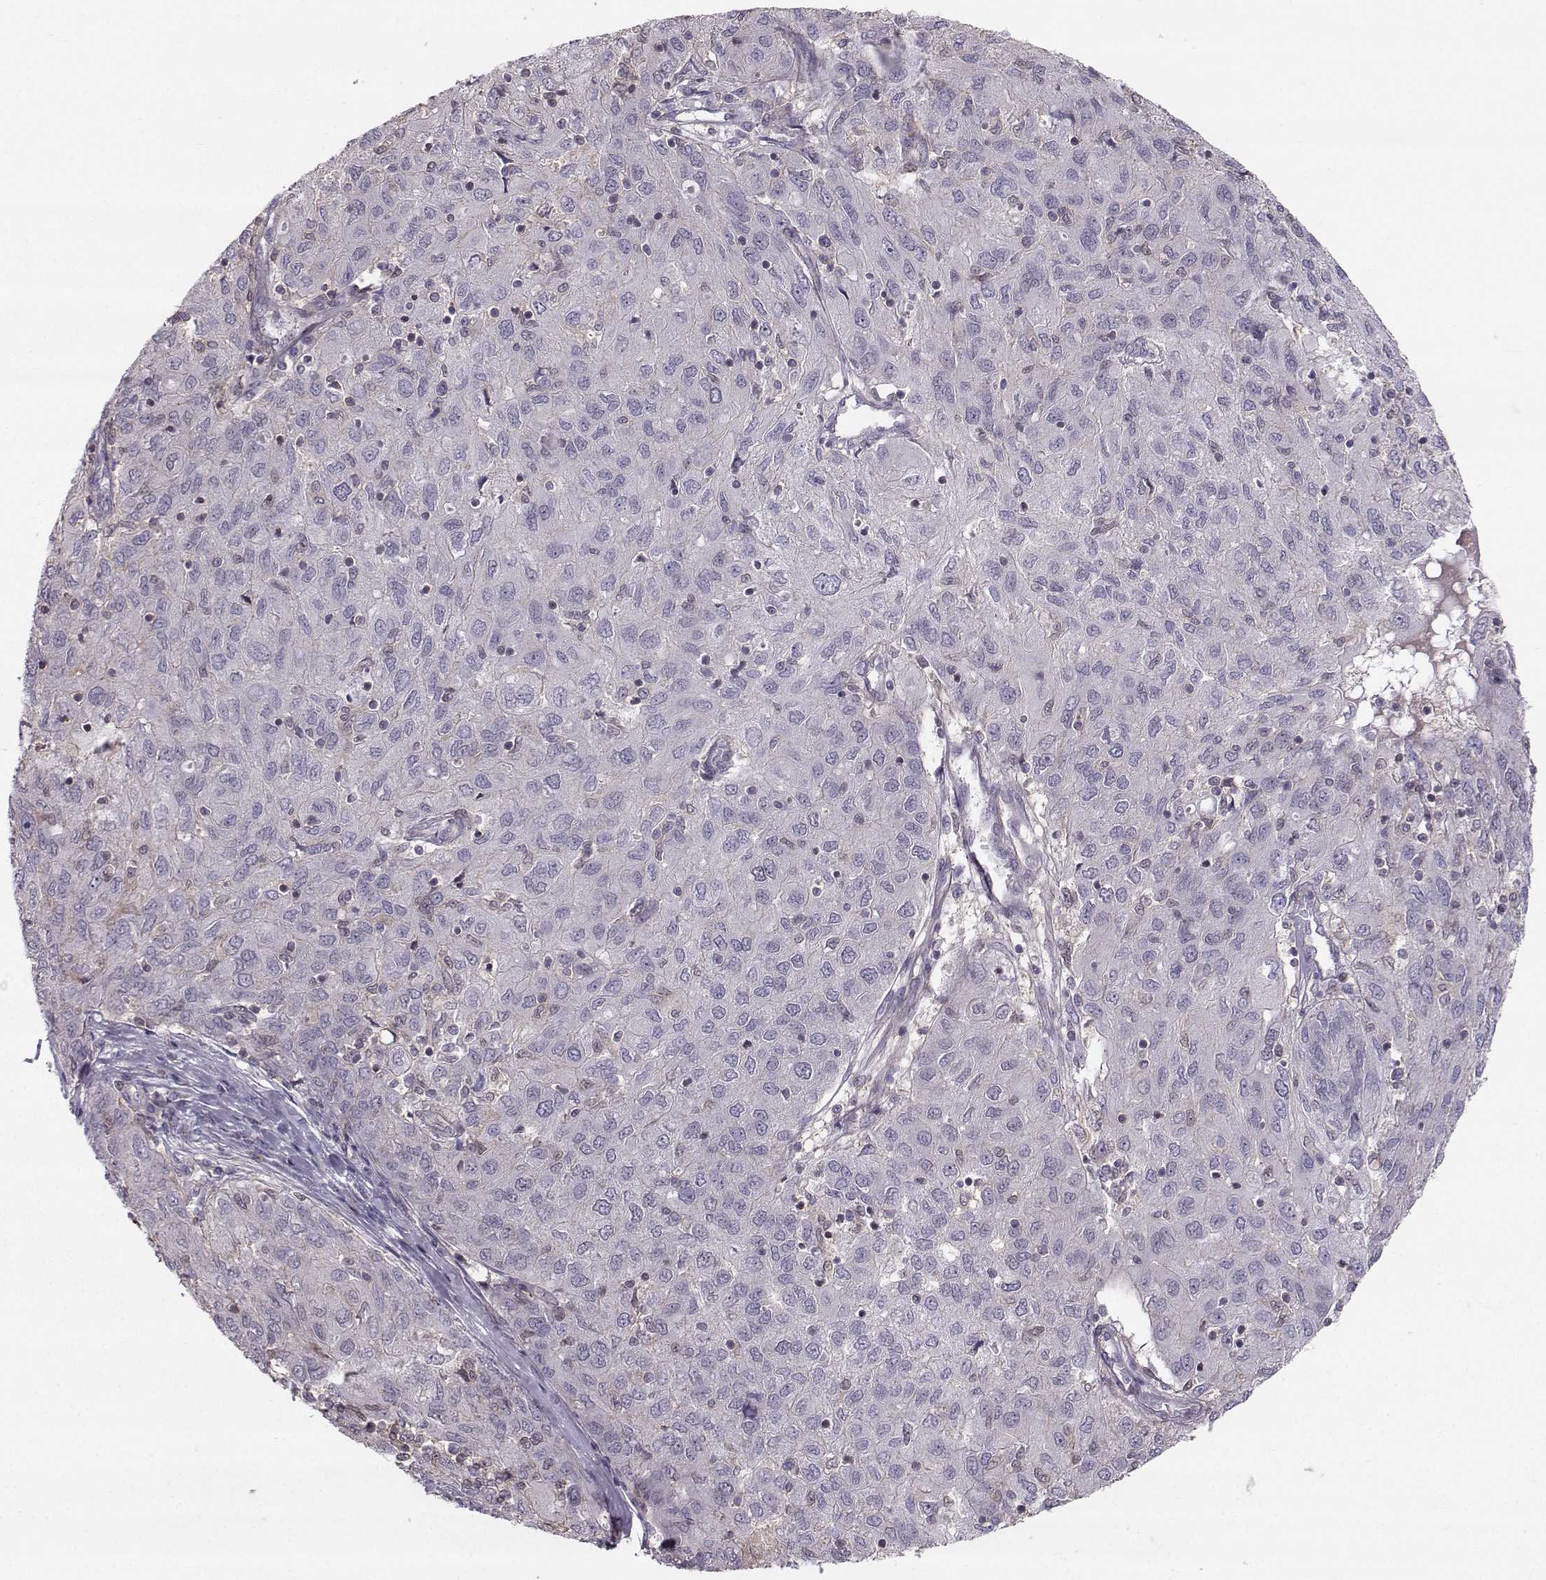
{"staining": {"intensity": "negative", "quantity": "none", "location": "none"}, "tissue": "ovarian cancer", "cell_type": "Tumor cells", "image_type": "cancer", "snomed": [{"axis": "morphology", "description": "Carcinoma, endometroid"}, {"axis": "topography", "description": "Ovary"}], "caption": "Immunohistochemistry photomicrograph of human ovarian endometroid carcinoma stained for a protein (brown), which reveals no expression in tumor cells.", "gene": "ASB16", "patient": {"sex": "female", "age": 50}}